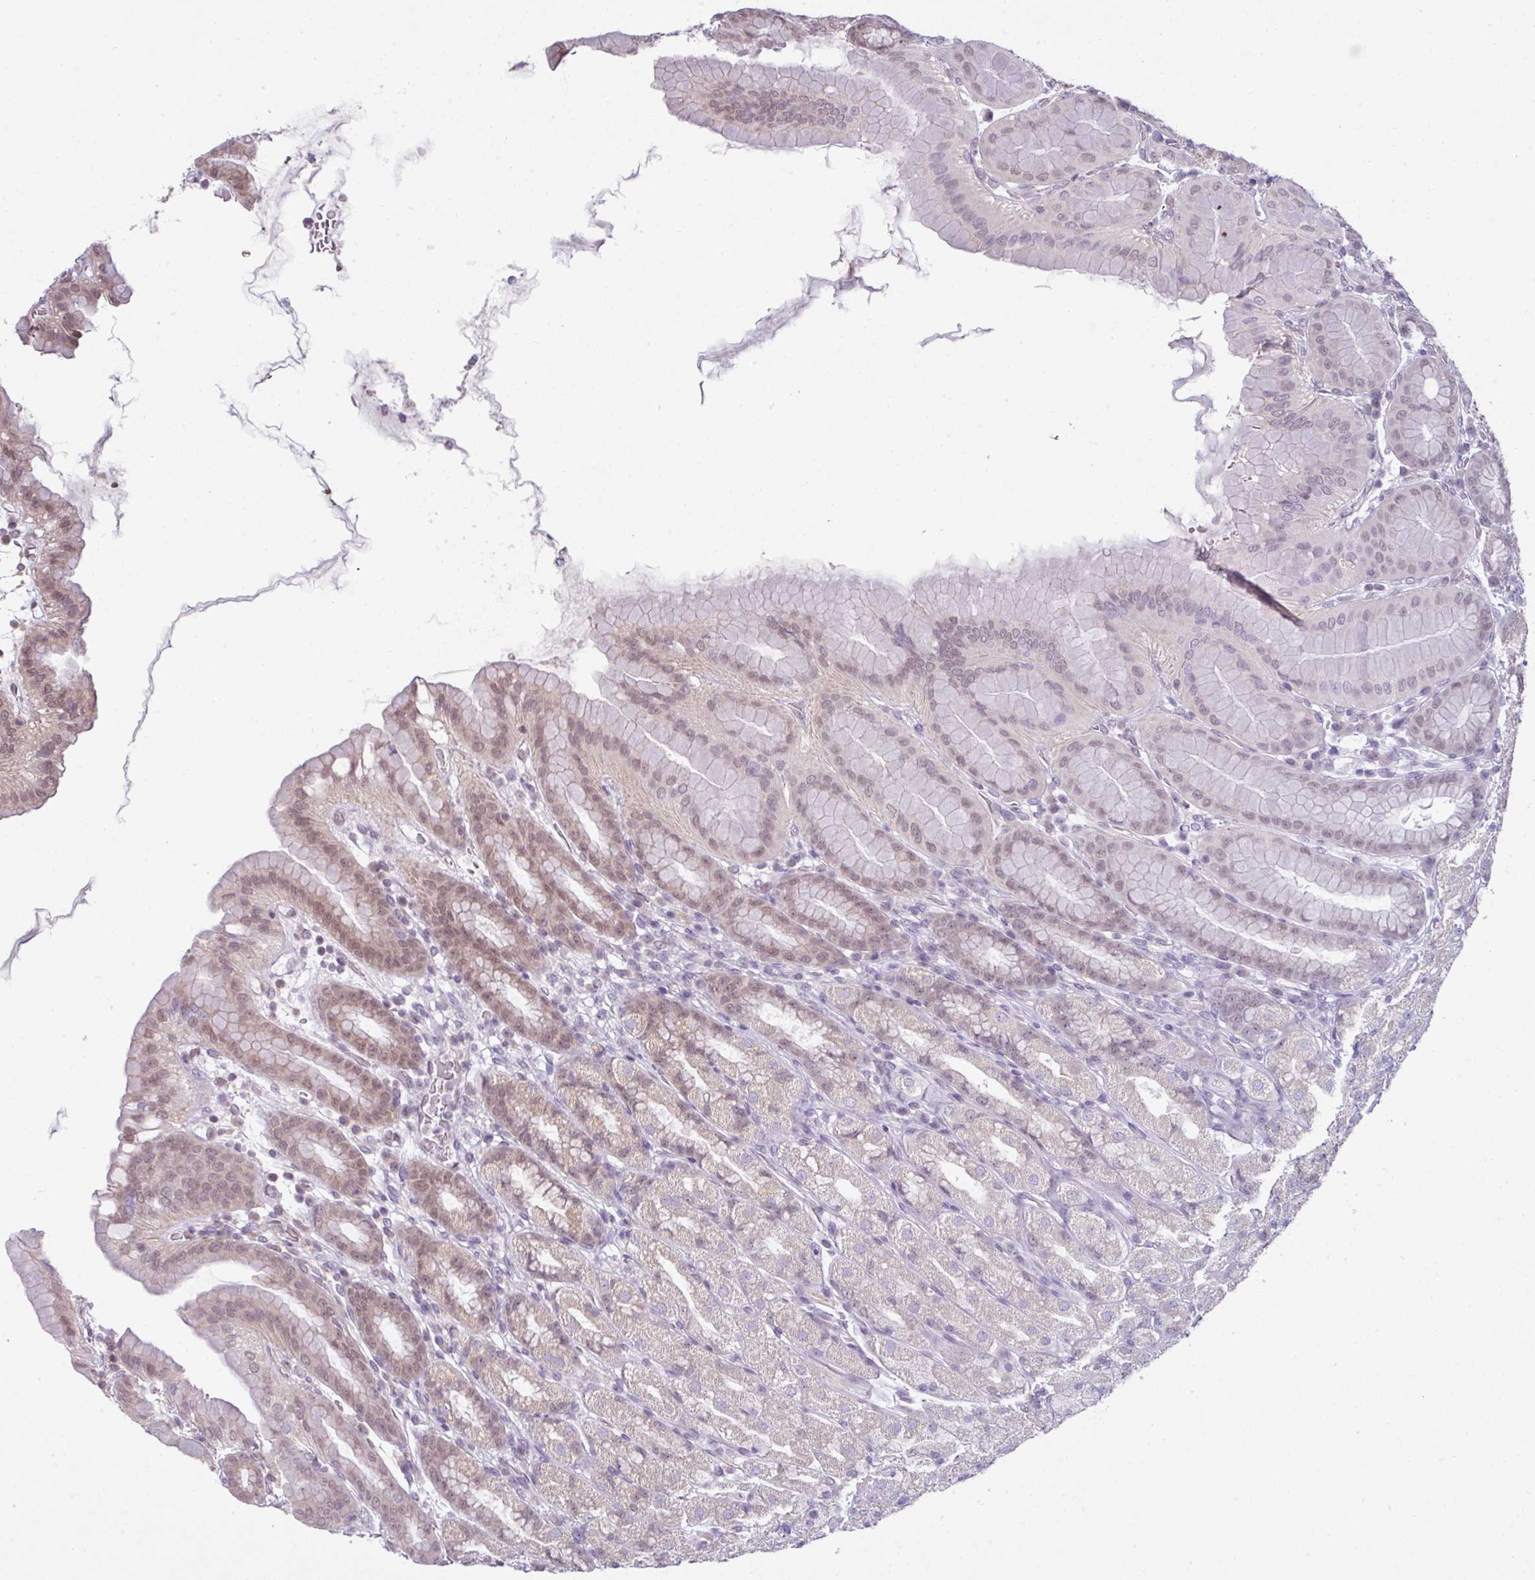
{"staining": {"intensity": "moderate", "quantity": "25%-75%", "location": "nuclear"}, "tissue": "stomach", "cell_type": "Glandular cells", "image_type": "normal", "snomed": [{"axis": "morphology", "description": "Normal tissue, NOS"}, {"axis": "topography", "description": "Stomach, upper"}, {"axis": "topography", "description": "Stomach"}], "caption": "Protein expression analysis of normal stomach demonstrates moderate nuclear expression in about 25%-75% of glandular cells. Nuclei are stained in blue.", "gene": "DERPC", "patient": {"sex": "male", "age": 68}}